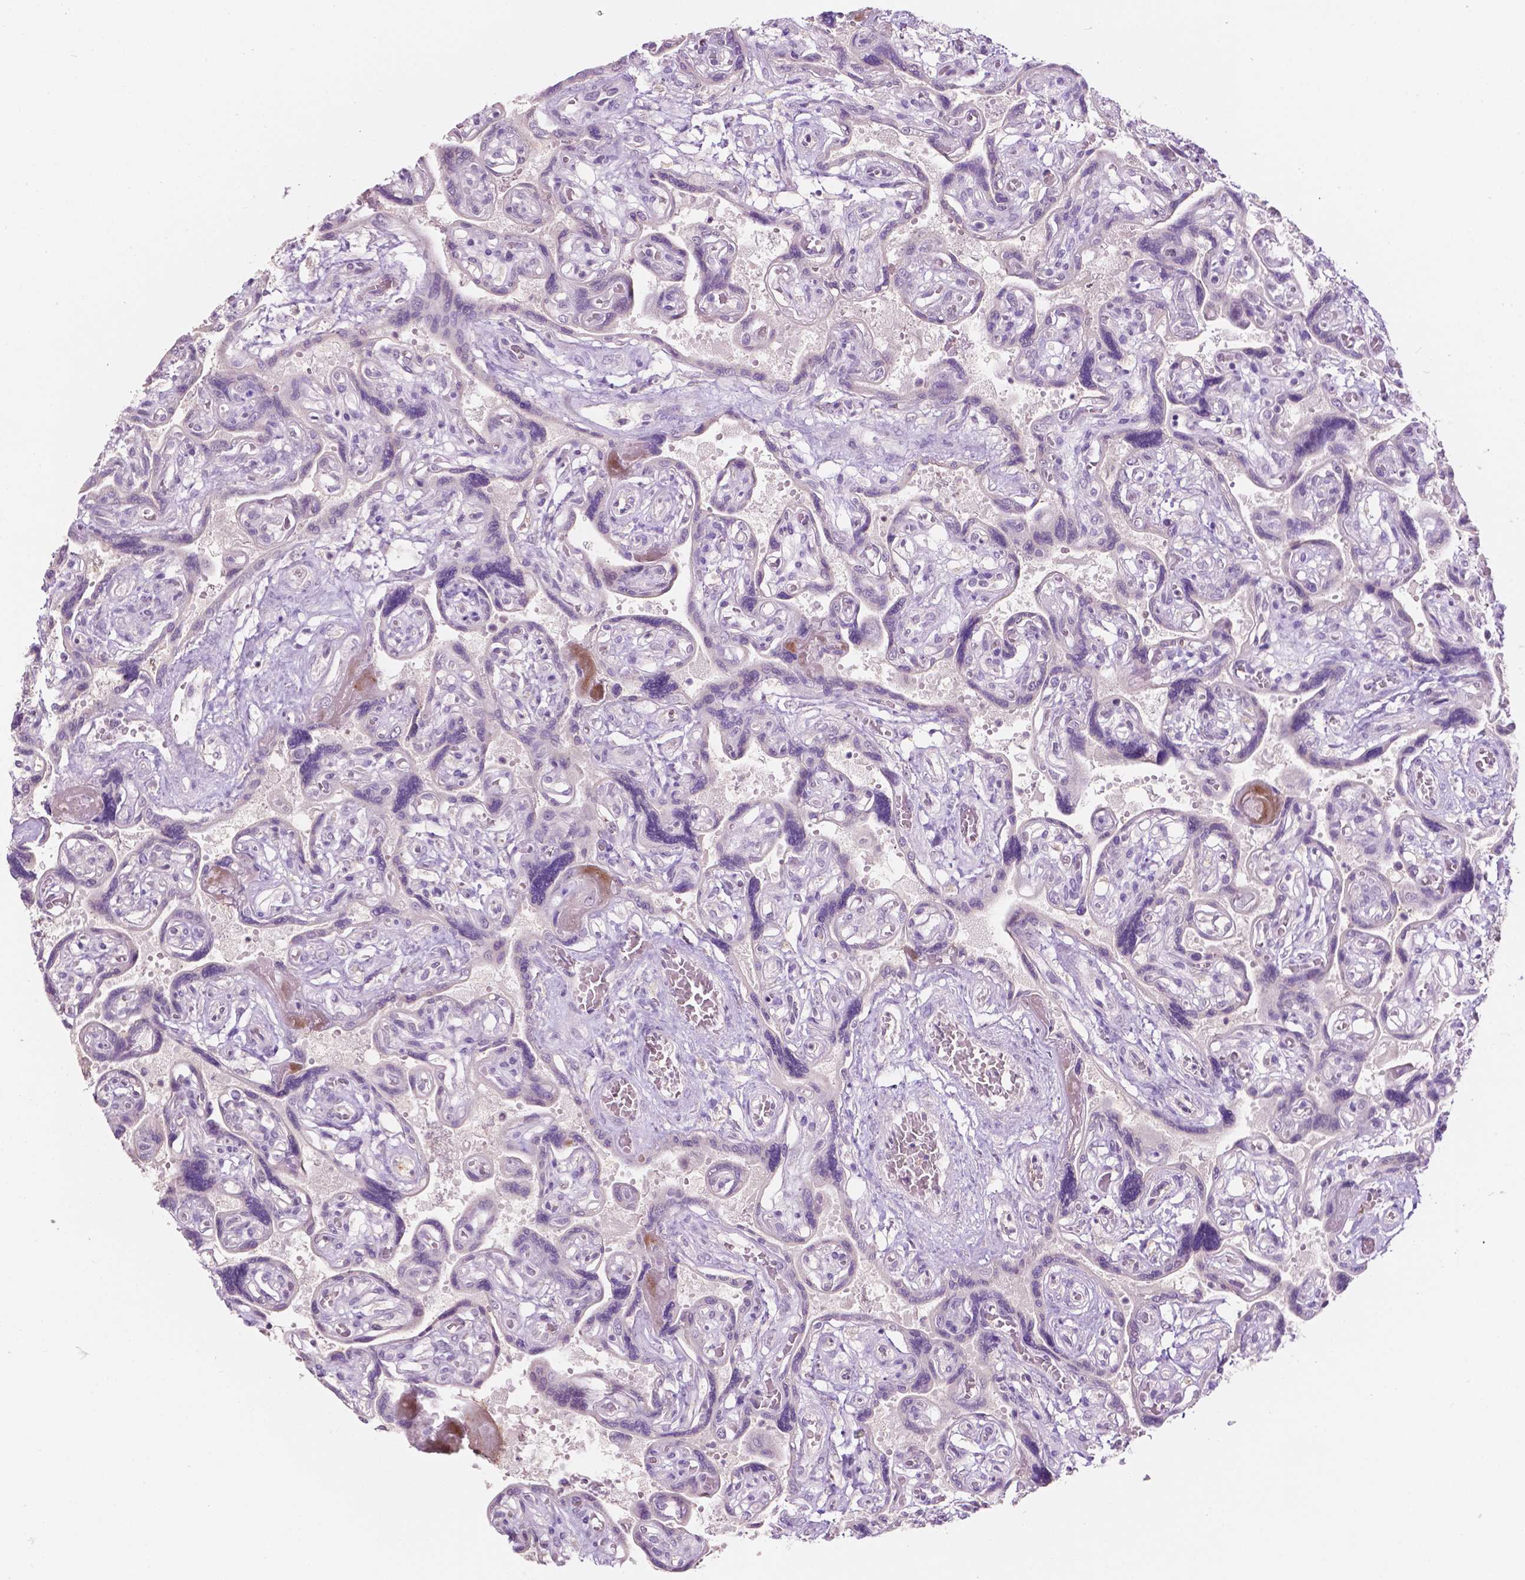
{"staining": {"intensity": "weak", "quantity": "<25%", "location": "nuclear"}, "tissue": "placenta", "cell_type": "Decidual cells", "image_type": "normal", "snomed": [{"axis": "morphology", "description": "Normal tissue, NOS"}, {"axis": "topography", "description": "Placenta"}], "caption": "Immunohistochemical staining of unremarkable placenta displays no significant staining in decidual cells.", "gene": "TM6SF2", "patient": {"sex": "female", "age": 32}}